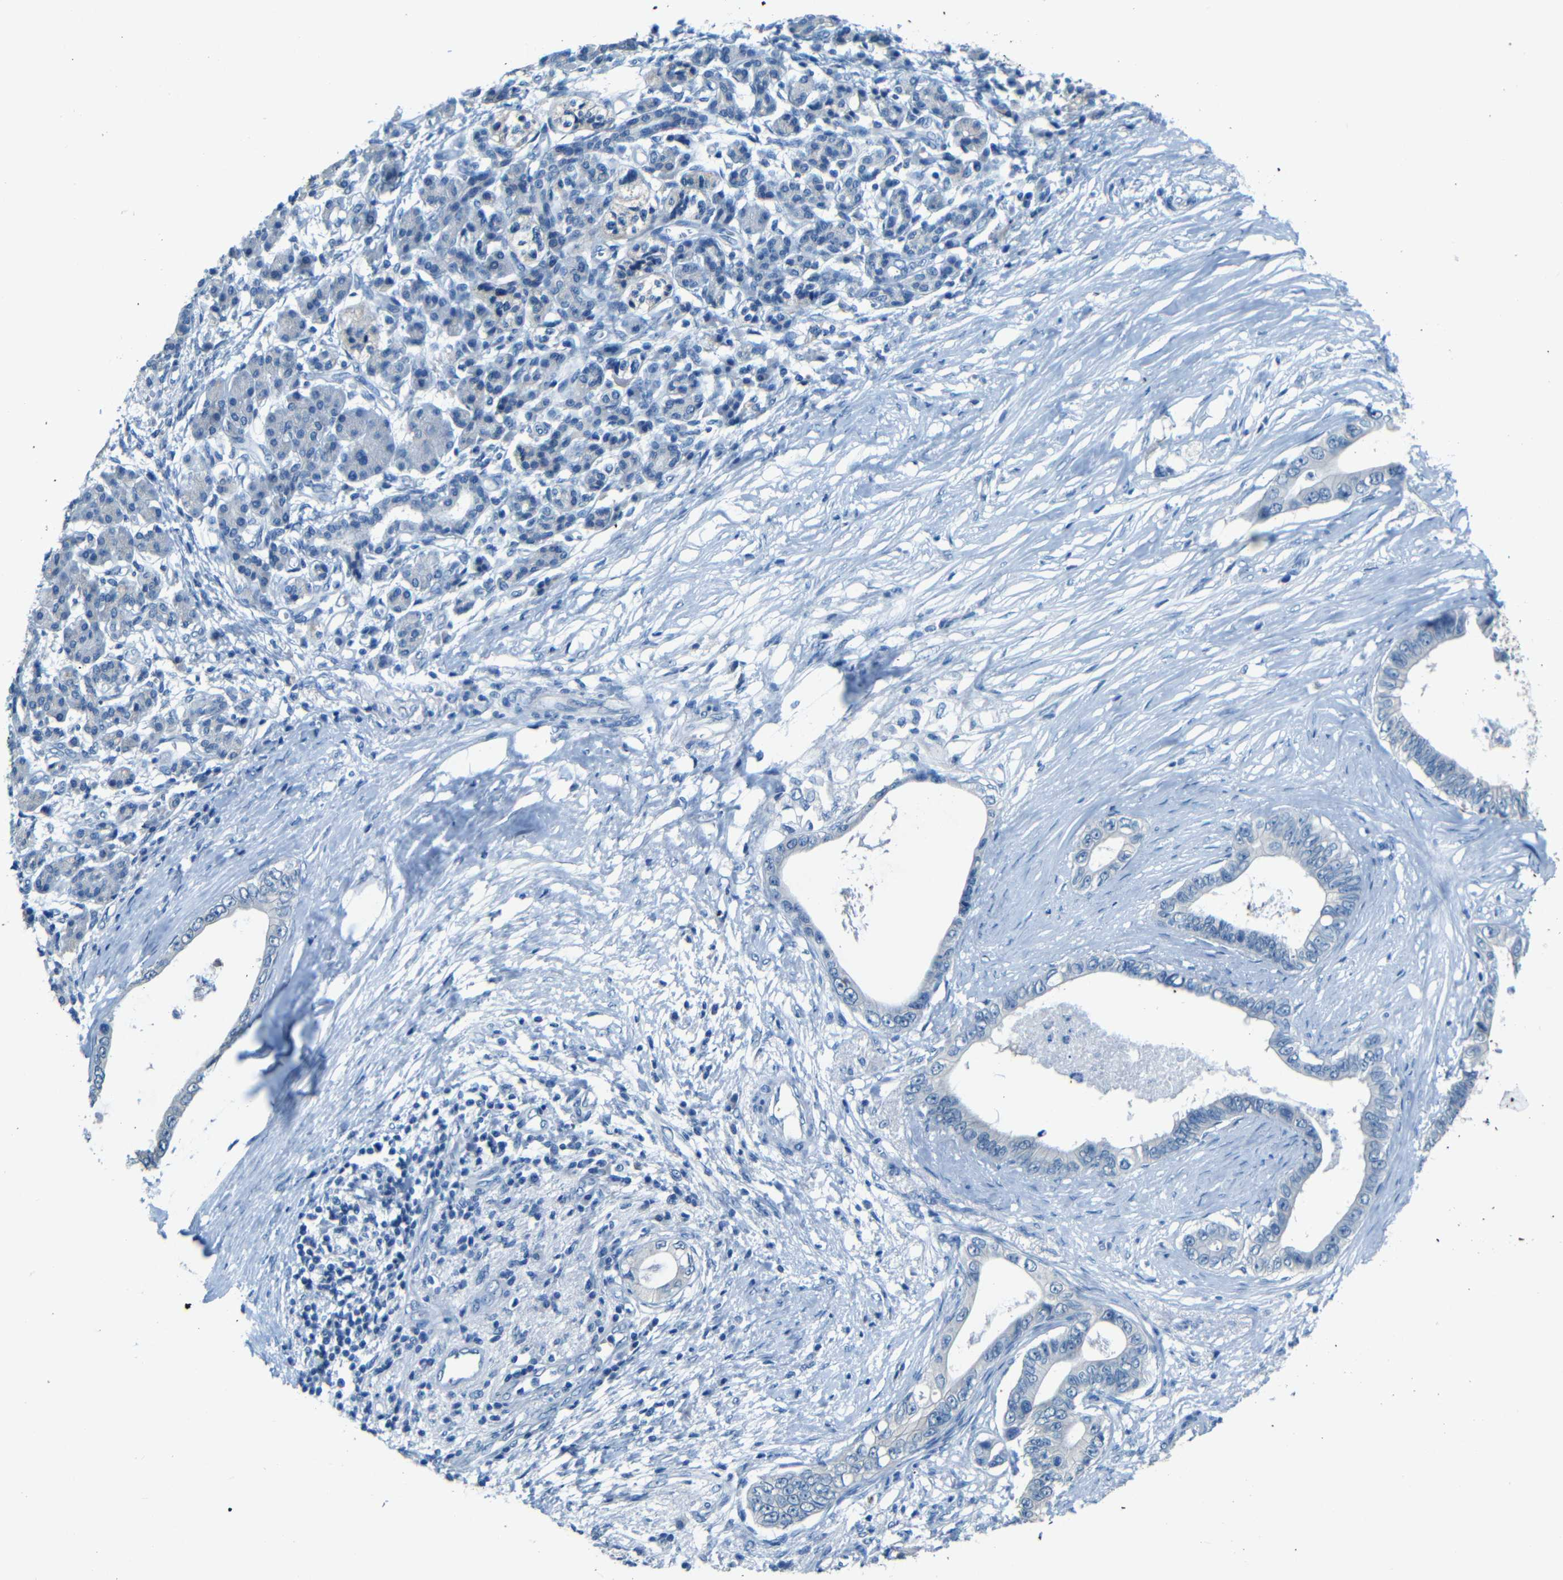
{"staining": {"intensity": "negative", "quantity": "none", "location": "none"}, "tissue": "pancreatic cancer", "cell_type": "Tumor cells", "image_type": "cancer", "snomed": [{"axis": "morphology", "description": "Adenocarcinoma, NOS"}, {"axis": "topography", "description": "Pancreas"}], "caption": "This is a micrograph of immunohistochemistry (IHC) staining of pancreatic adenocarcinoma, which shows no expression in tumor cells.", "gene": "ZMAT1", "patient": {"sex": "male", "age": 77}}